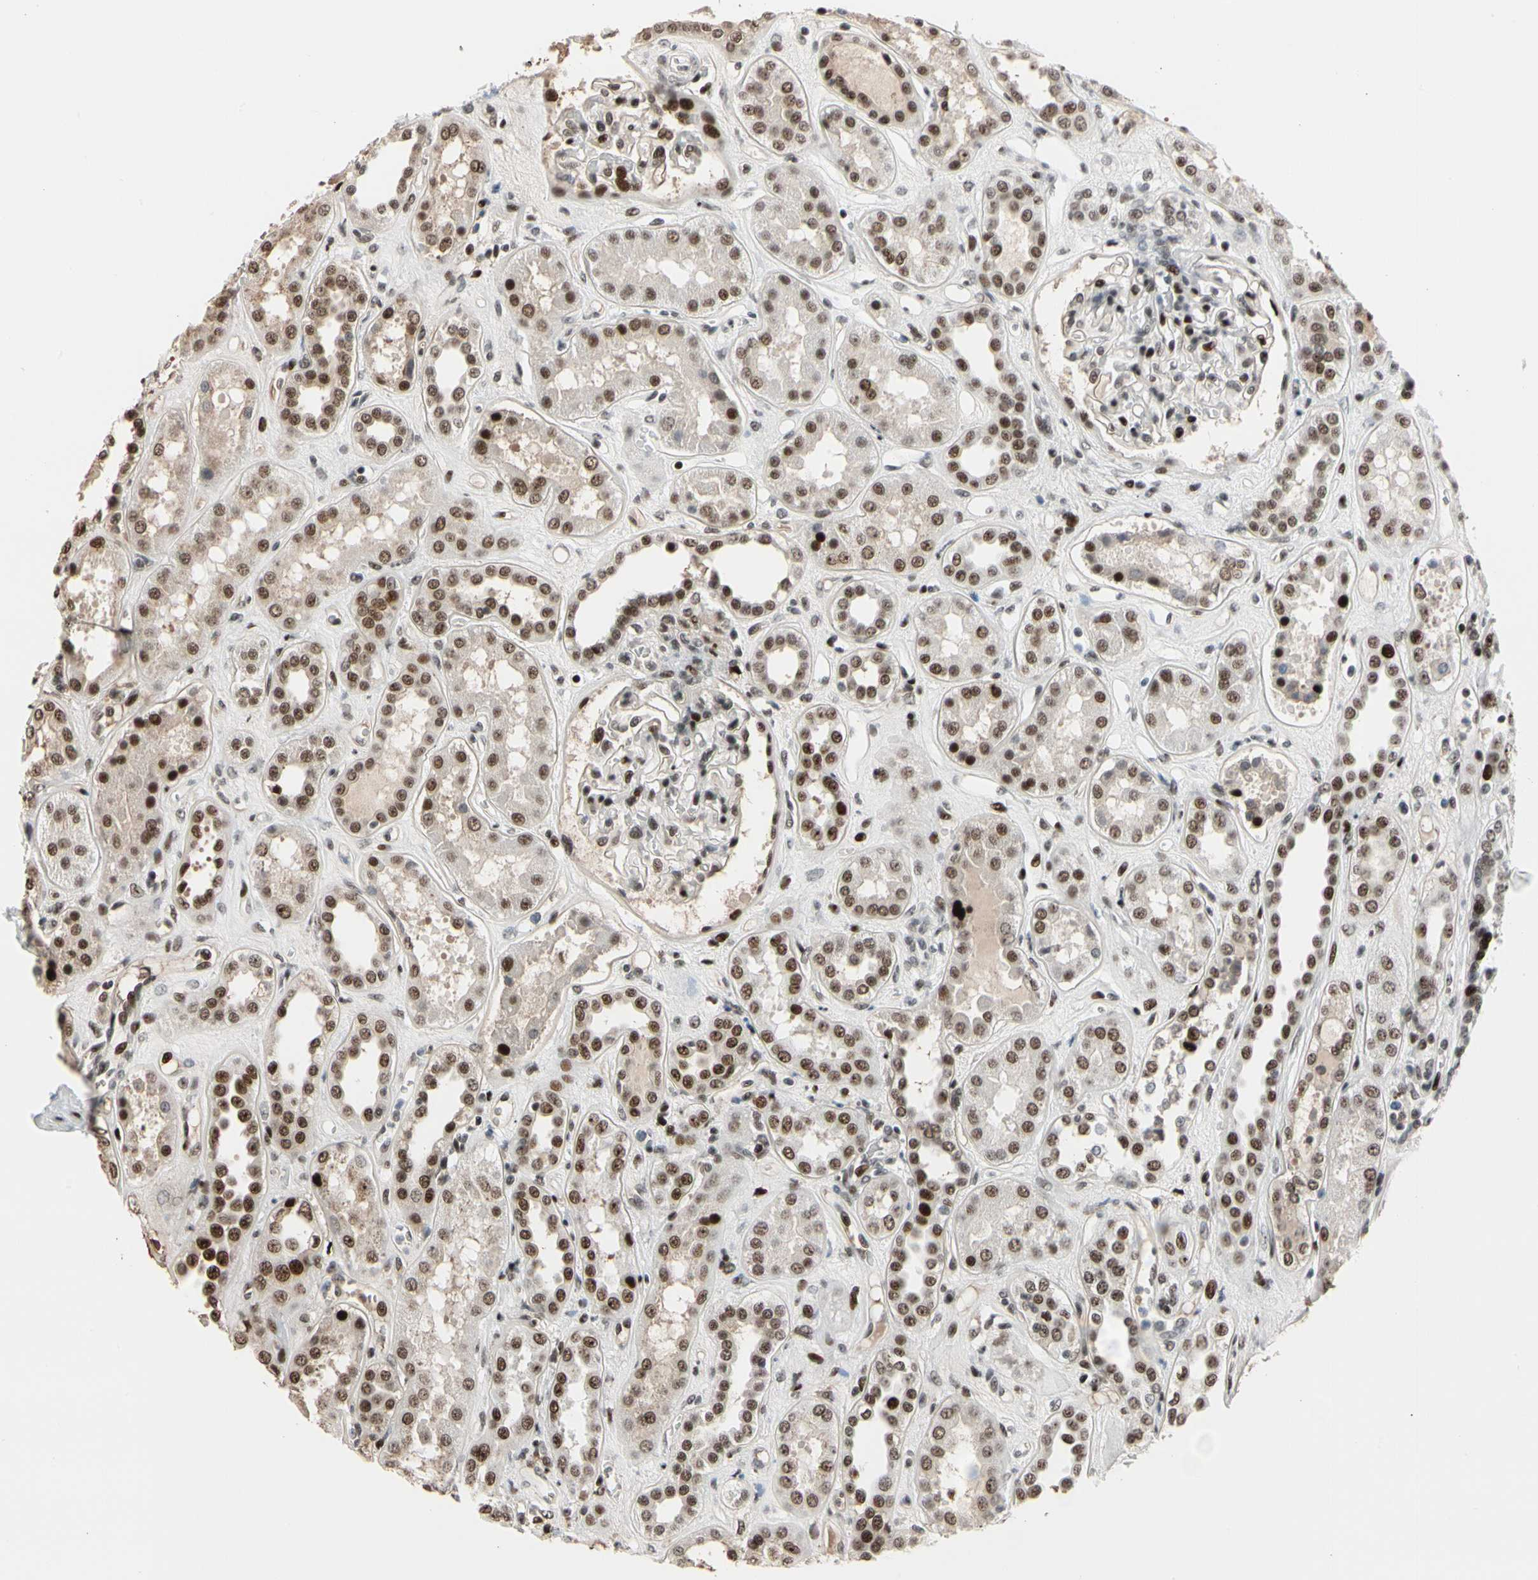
{"staining": {"intensity": "moderate", "quantity": "25%-75%", "location": "nuclear"}, "tissue": "kidney", "cell_type": "Cells in glomeruli", "image_type": "normal", "snomed": [{"axis": "morphology", "description": "Normal tissue, NOS"}, {"axis": "topography", "description": "Kidney"}], "caption": "Kidney stained for a protein (brown) exhibits moderate nuclear positive positivity in about 25%-75% of cells in glomeruli.", "gene": "FOXO3", "patient": {"sex": "male", "age": 59}}